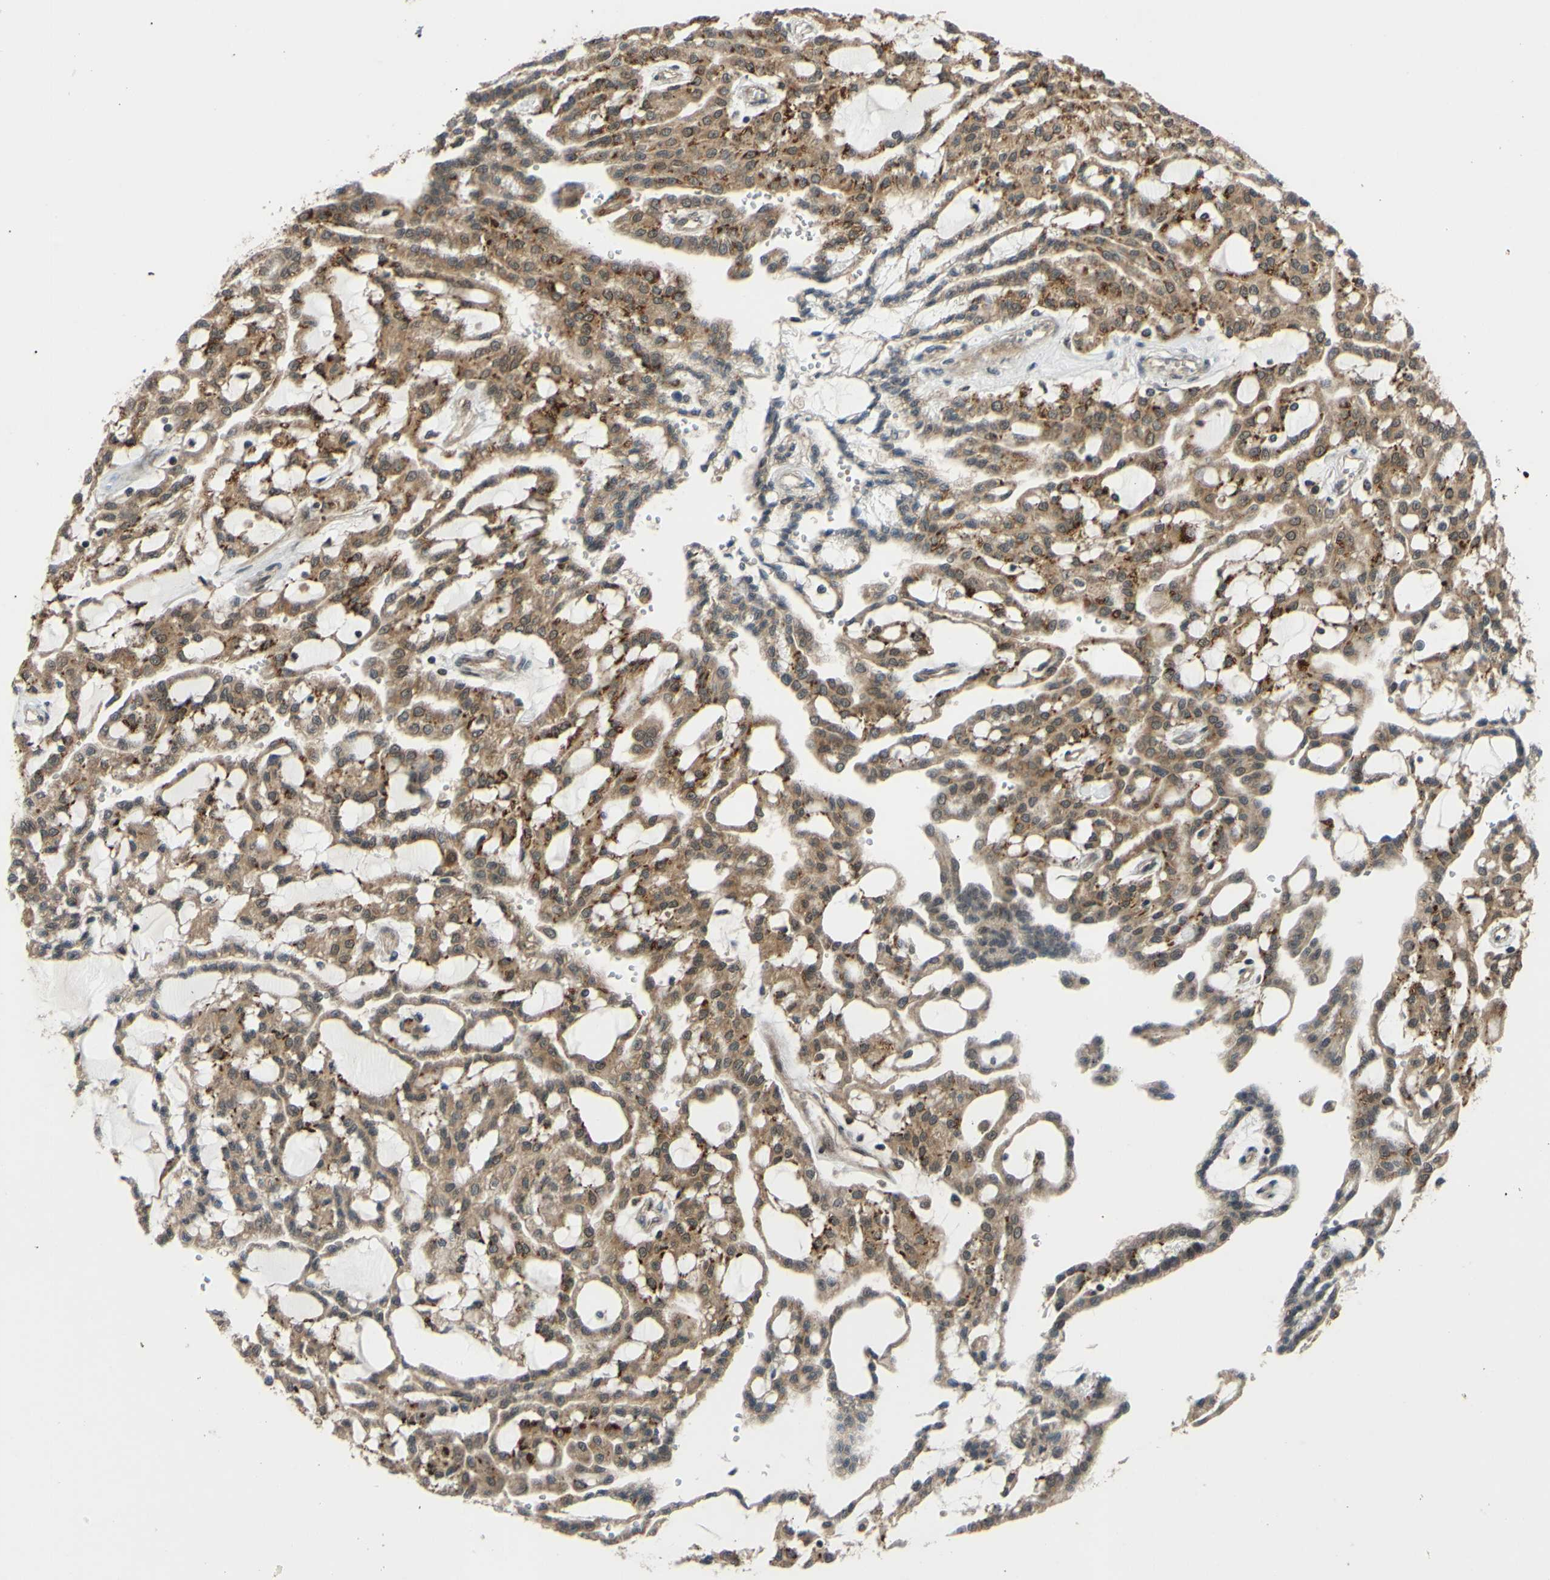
{"staining": {"intensity": "moderate", "quantity": ">75%", "location": "cytoplasmic/membranous"}, "tissue": "renal cancer", "cell_type": "Tumor cells", "image_type": "cancer", "snomed": [{"axis": "morphology", "description": "Adenocarcinoma, NOS"}, {"axis": "topography", "description": "Kidney"}], "caption": "Renal cancer stained with immunohistochemistry (IHC) shows moderate cytoplasmic/membranous positivity in about >75% of tumor cells.", "gene": "ABCC8", "patient": {"sex": "male", "age": 63}}